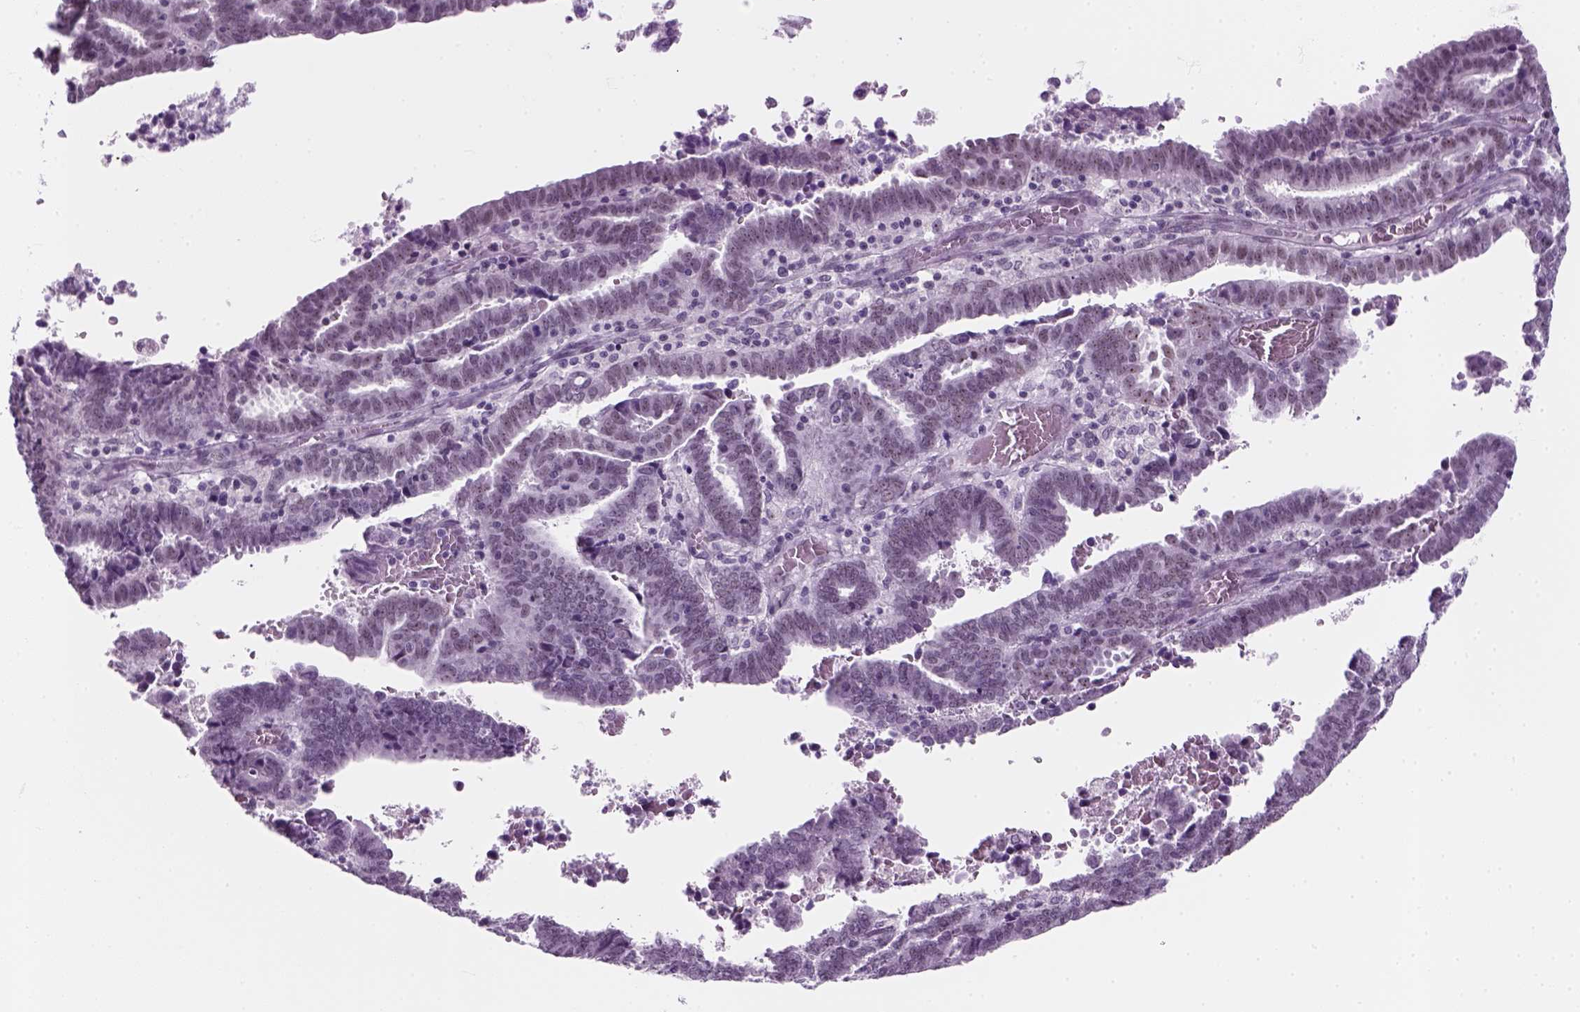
{"staining": {"intensity": "negative", "quantity": "none", "location": "none"}, "tissue": "endometrial cancer", "cell_type": "Tumor cells", "image_type": "cancer", "snomed": [{"axis": "morphology", "description": "Adenocarcinoma, NOS"}, {"axis": "topography", "description": "Uterus"}], "caption": "Immunohistochemistry (IHC) of endometrial cancer (adenocarcinoma) shows no expression in tumor cells. (DAB (3,3'-diaminobenzidine) immunohistochemistry (IHC) visualized using brightfield microscopy, high magnification).", "gene": "ZNF865", "patient": {"sex": "female", "age": 83}}